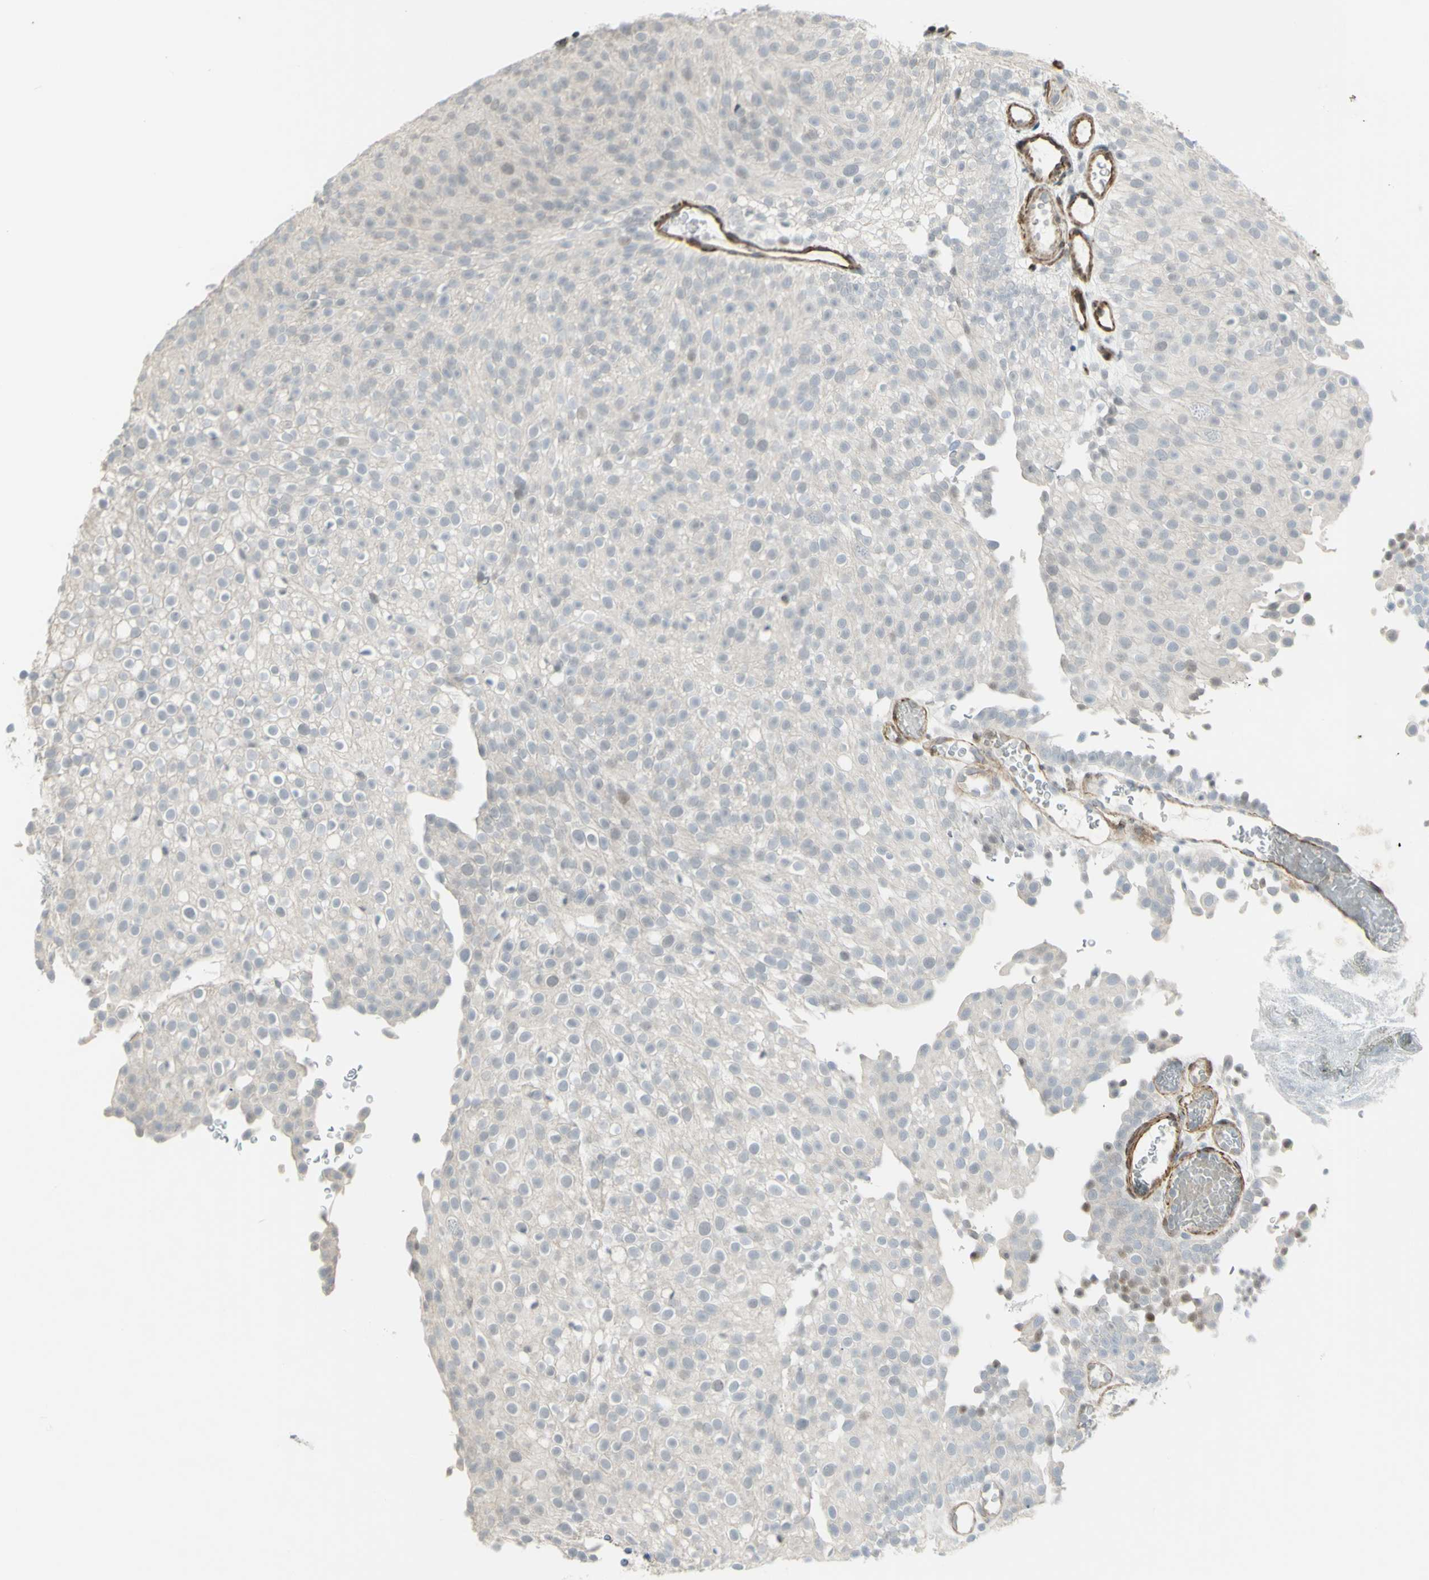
{"staining": {"intensity": "weak", "quantity": "<25%", "location": "nuclear"}, "tissue": "urothelial cancer", "cell_type": "Tumor cells", "image_type": "cancer", "snomed": [{"axis": "morphology", "description": "Urothelial carcinoma, Low grade"}, {"axis": "topography", "description": "Urinary bladder"}], "caption": "Low-grade urothelial carcinoma stained for a protein using IHC exhibits no staining tumor cells.", "gene": "ZMYM6", "patient": {"sex": "male", "age": 78}}